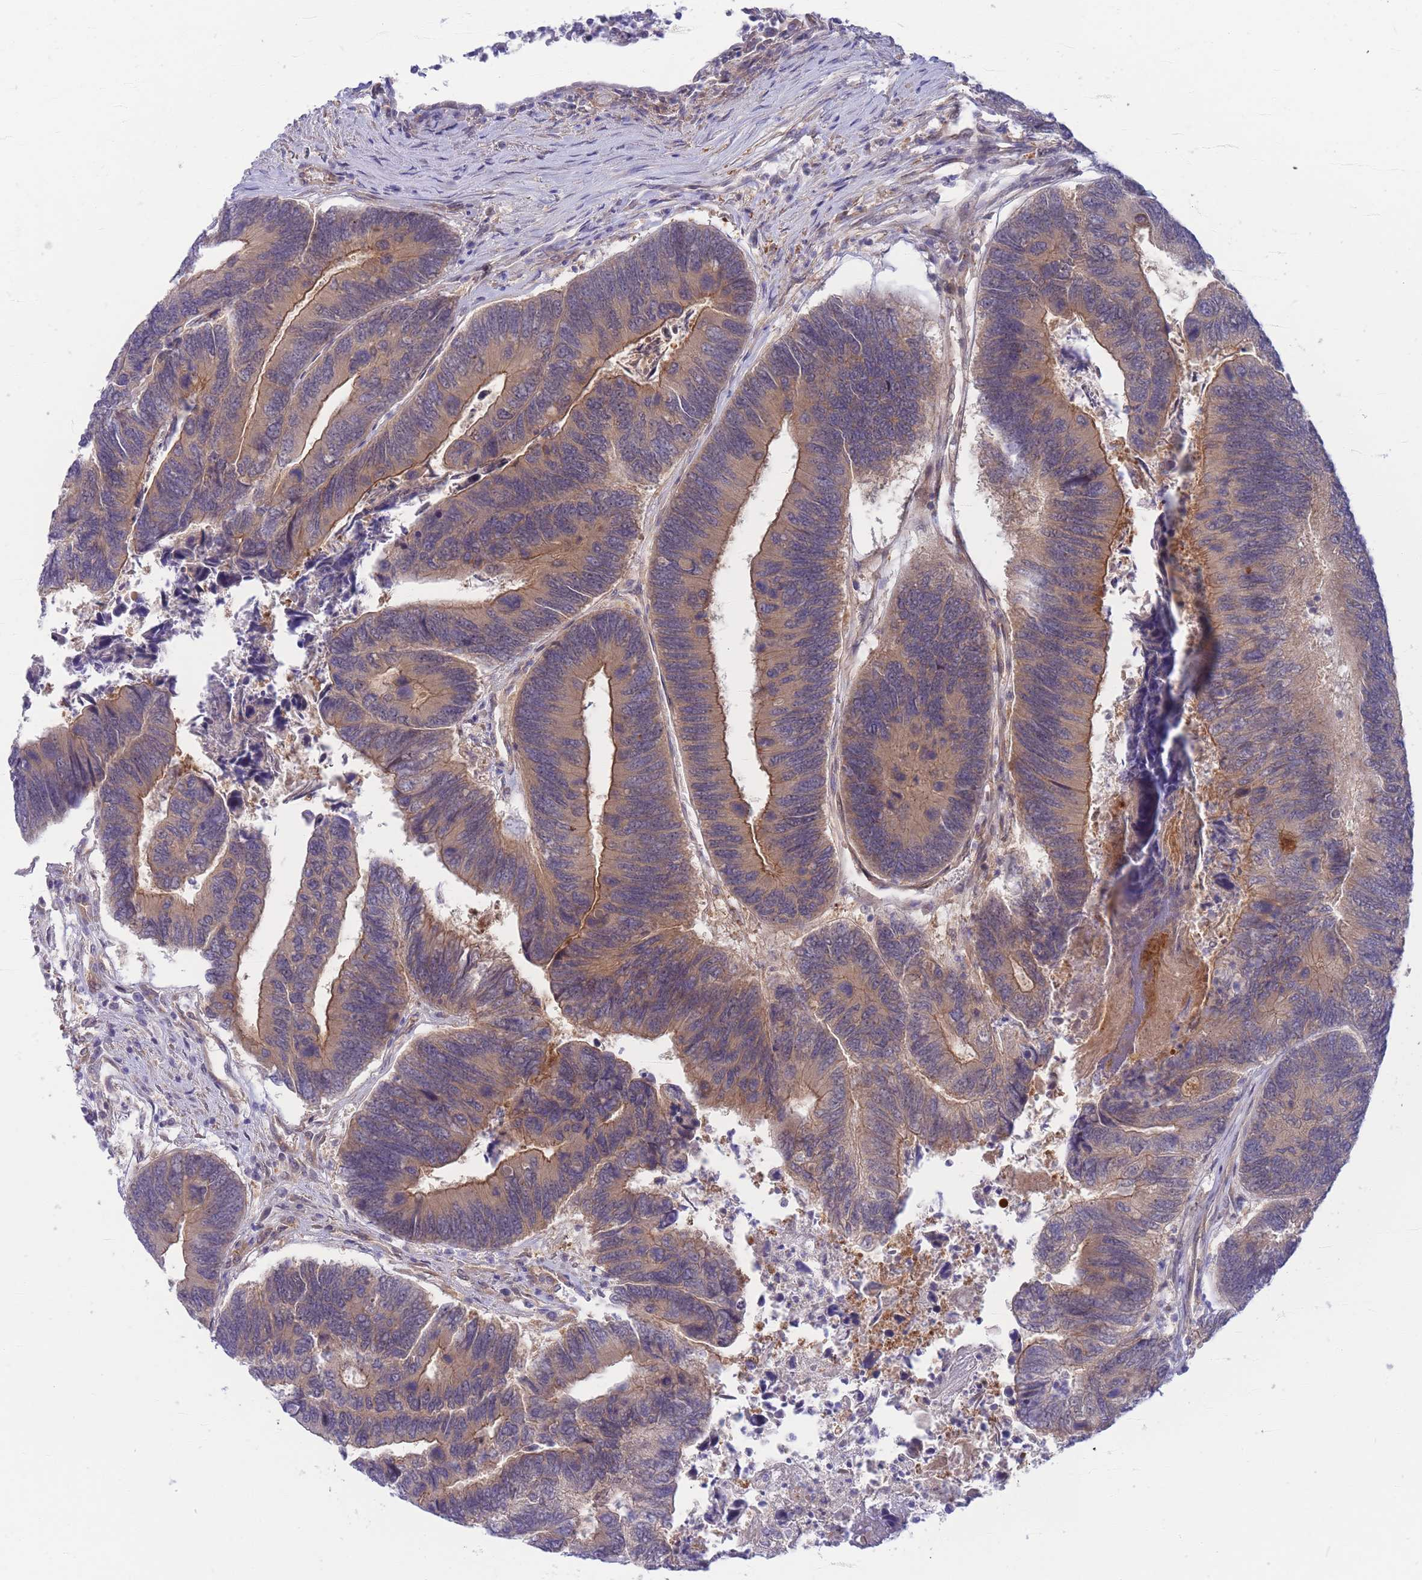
{"staining": {"intensity": "moderate", "quantity": ">75%", "location": "cytoplasmic/membranous"}, "tissue": "colorectal cancer", "cell_type": "Tumor cells", "image_type": "cancer", "snomed": [{"axis": "morphology", "description": "Adenocarcinoma, NOS"}, {"axis": "topography", "description": "Colon"}], "caption": "The image demonstrates immunohistochemical staining of adenocarcinoma (colorectal). There is moderate cytoplasmic/membranous positivity is present in about >75% of tumor cells. (Brightfield microscopy of DAB IHC at high magnification).", "gene": "APOL4", "patient": {"sex": "female", "age": 67}}